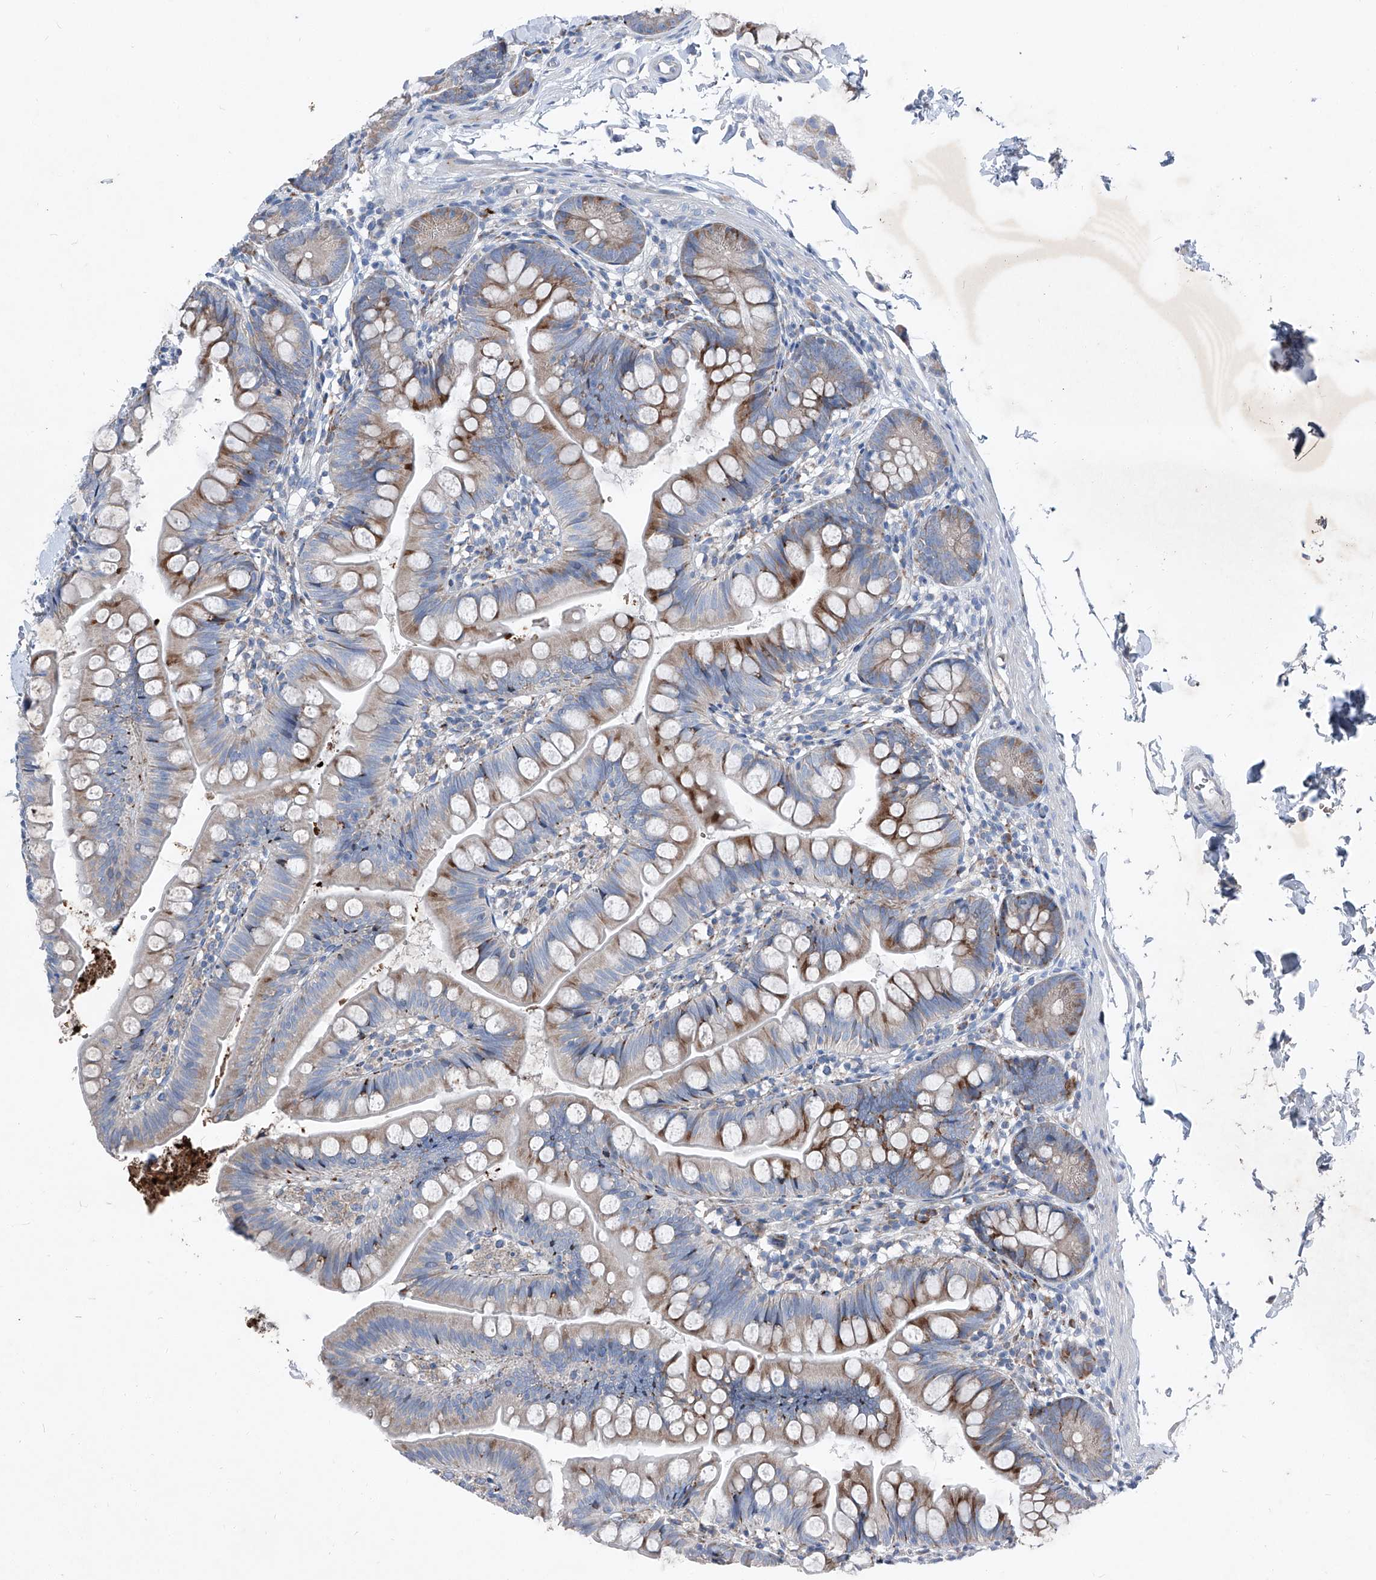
{"staining": {"intensity": "moderate", "quantity": "<25%", "location": "cytoplasmic/membranous"}, "tissue": "small intestine", "cell_type": "Glandular cells", "image_type": "normal", "snomed": [{"axis": "morphology", "description": "Normal tissue, NOS"}, {"axis": "topography", "description": "Small intestine"}], "caption": "High-magnification brightfield microscopy of benign small intestine stained with DAB (brown) and counterstained with hematoxylin (blue). glandular cells exhibit moderate cytoplasmic/membranous positivity is present in approximately<25% of cells. (brown staining indicates protein expression, while blue staining denotes nuclei).", "gene": "IFI27", "patient": {"sex": "male", "age": 7}}